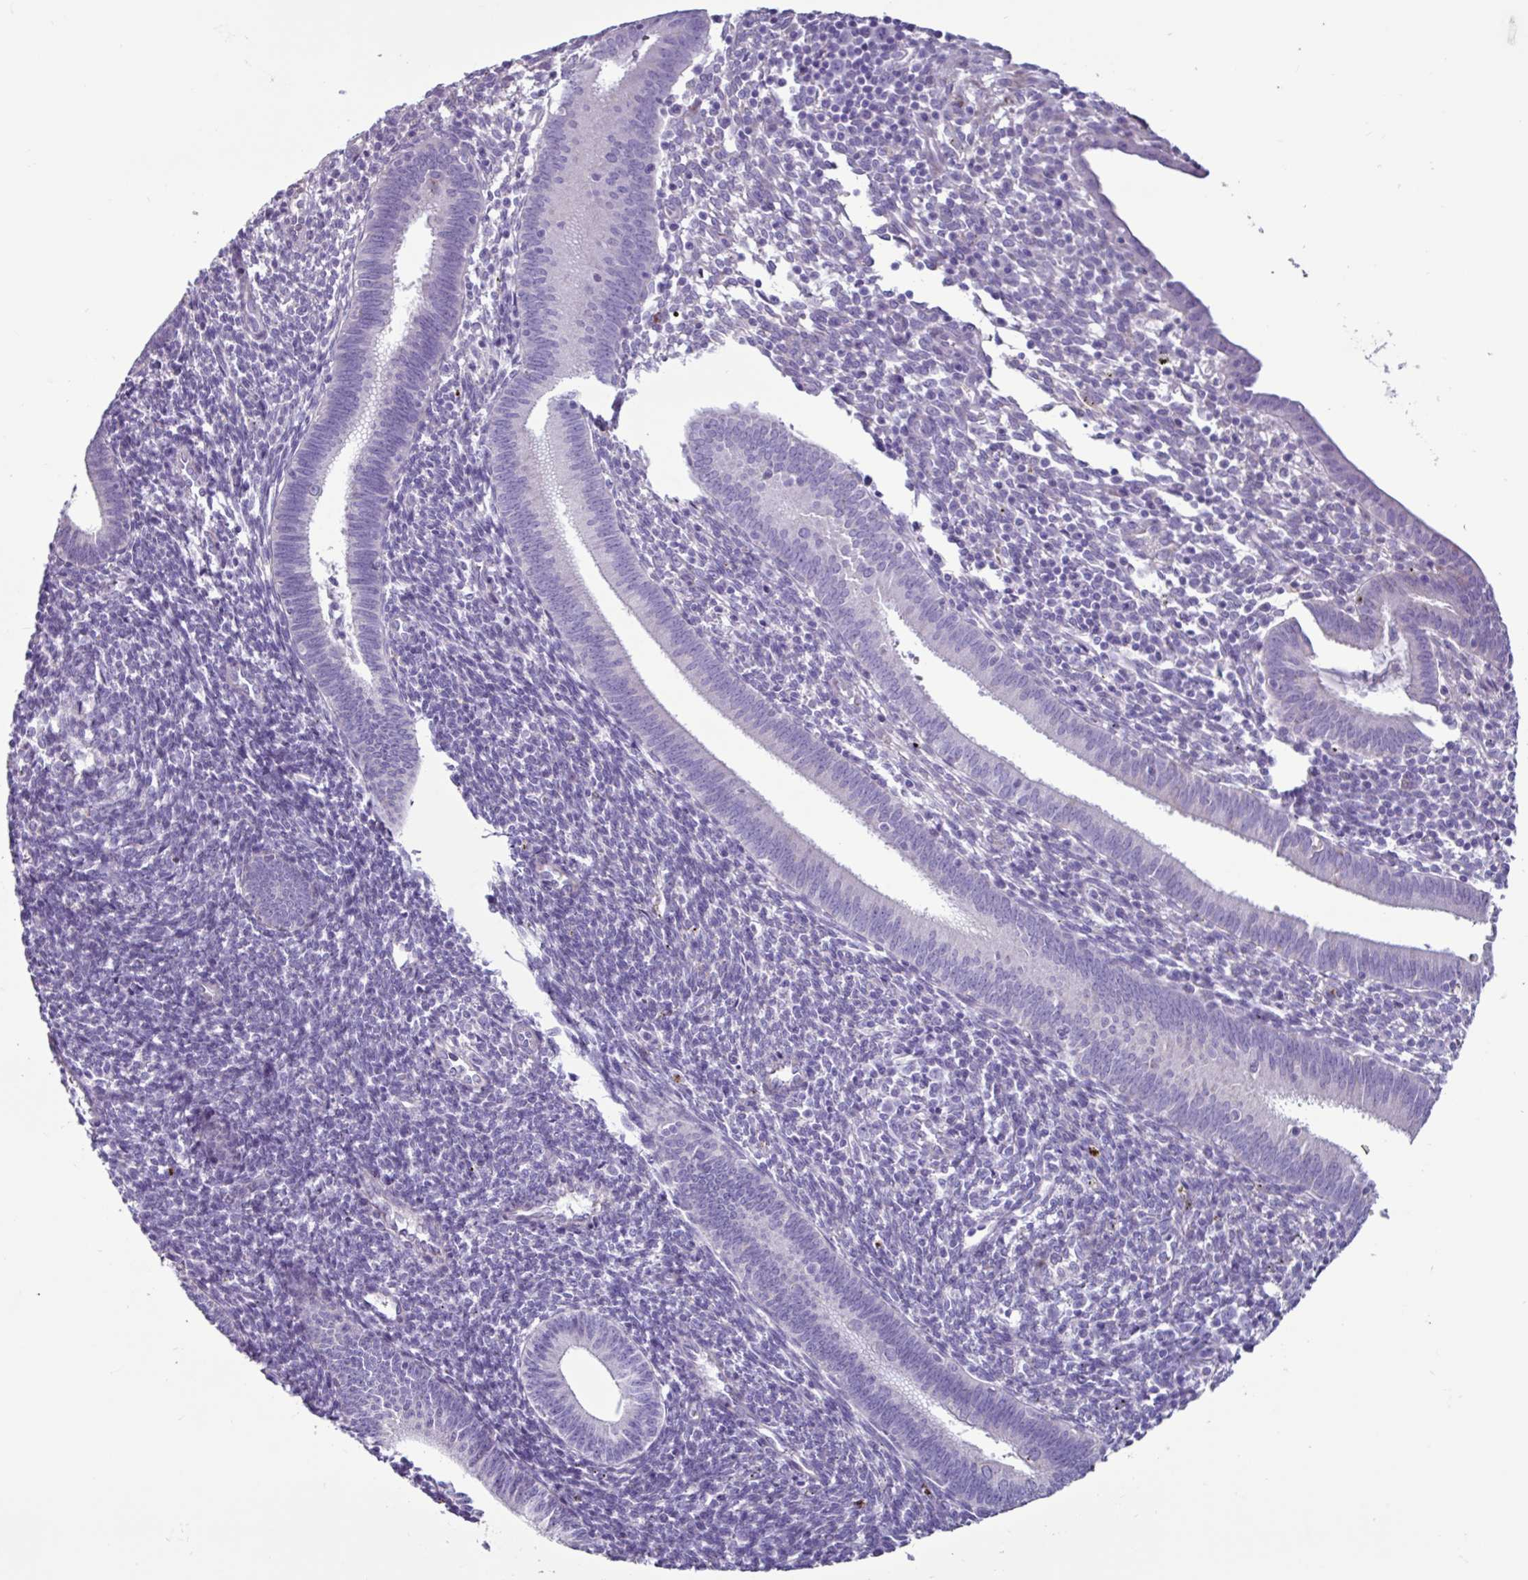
{"staining": {"intensity": "negative", "quantity": "none", "location": "none"}, "tissue": "endometrium", "cell_type": "Cells in endometrial stroma", "image_type": "normal", "snomed": [{"axis": "morphology", "description": "Normal tissue, NOS"}, {"axis": "topography", "description": "Endometrium"}], "caption": "Cells in endometrial stroma are negative for brown protein staining in normal endometrium. Brightfield microscopy of immunohistochemistry stained with DAB (brown) and hematoxylin (blue), captured at high magnification.", "gene": "PPP1R35", "patient": {"sex": "female", "age": 41}}